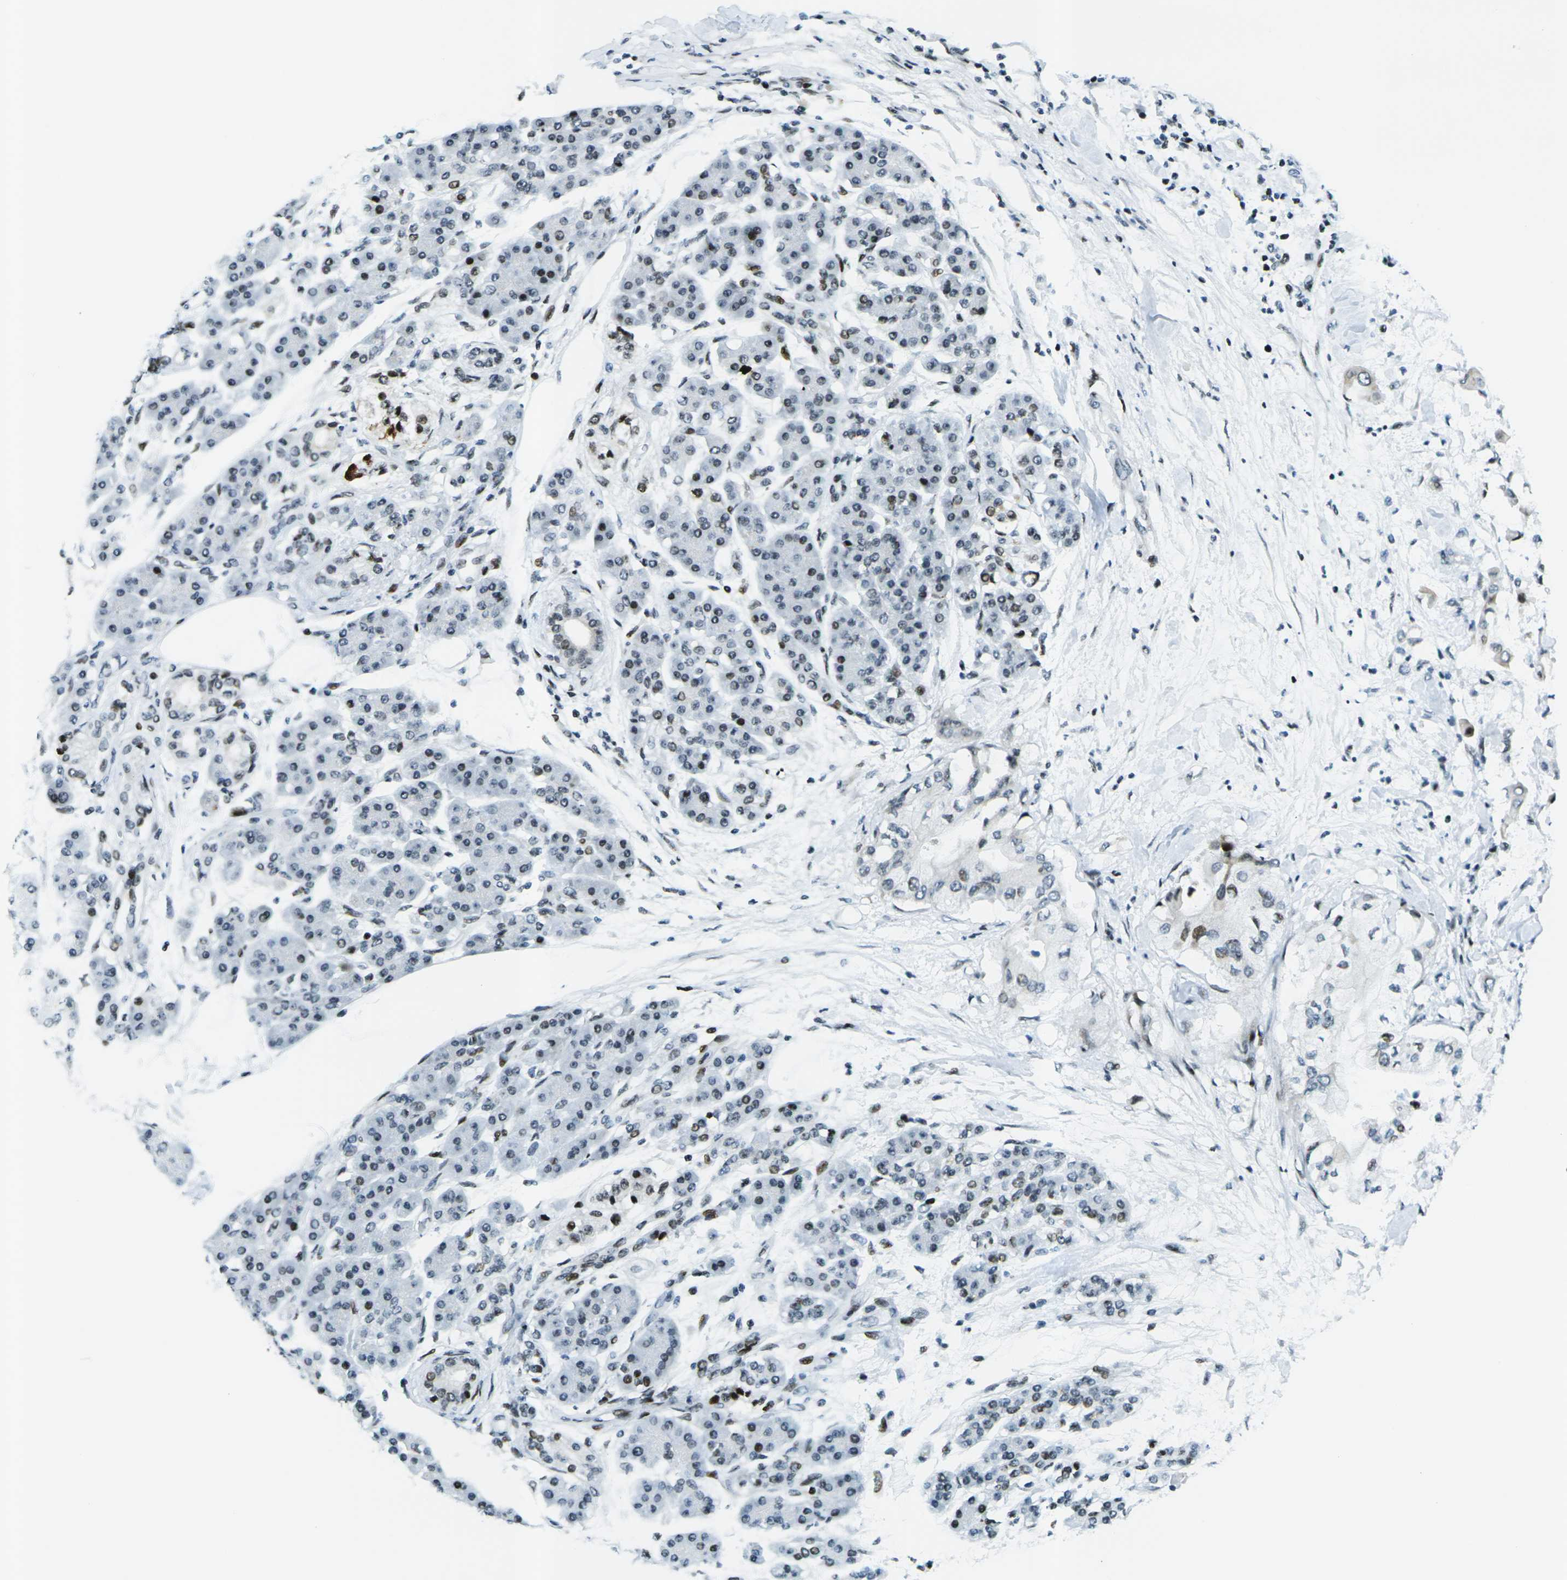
{"staining": {"intensity": "weak", "quantity": "<25%", "location": "nuclear"}, "tissue": "pancreatic cancer", "cell_type": "Tumor cells", "image_type": "cancer", "snomed": [{"axis": "morphology", "description": "Adenocarcinoma, NOS"}, {"axis": "morphology", "description": "Adenocarcinoma, metastatic, NOS"}, {"axis": "topography", "description": "Lymph node"}, {"axis": "topography", "description": "Pancreas"}, {"axis": "topography", "description": "Duodenum"}], "caption": "Immunohistochemical staining of human pancreatic cancer (adenocarcinoma) displays no significant positivity in tumor cells.", "gene": "H3-3A", "patient": {"sex": "female", "age": 64}}